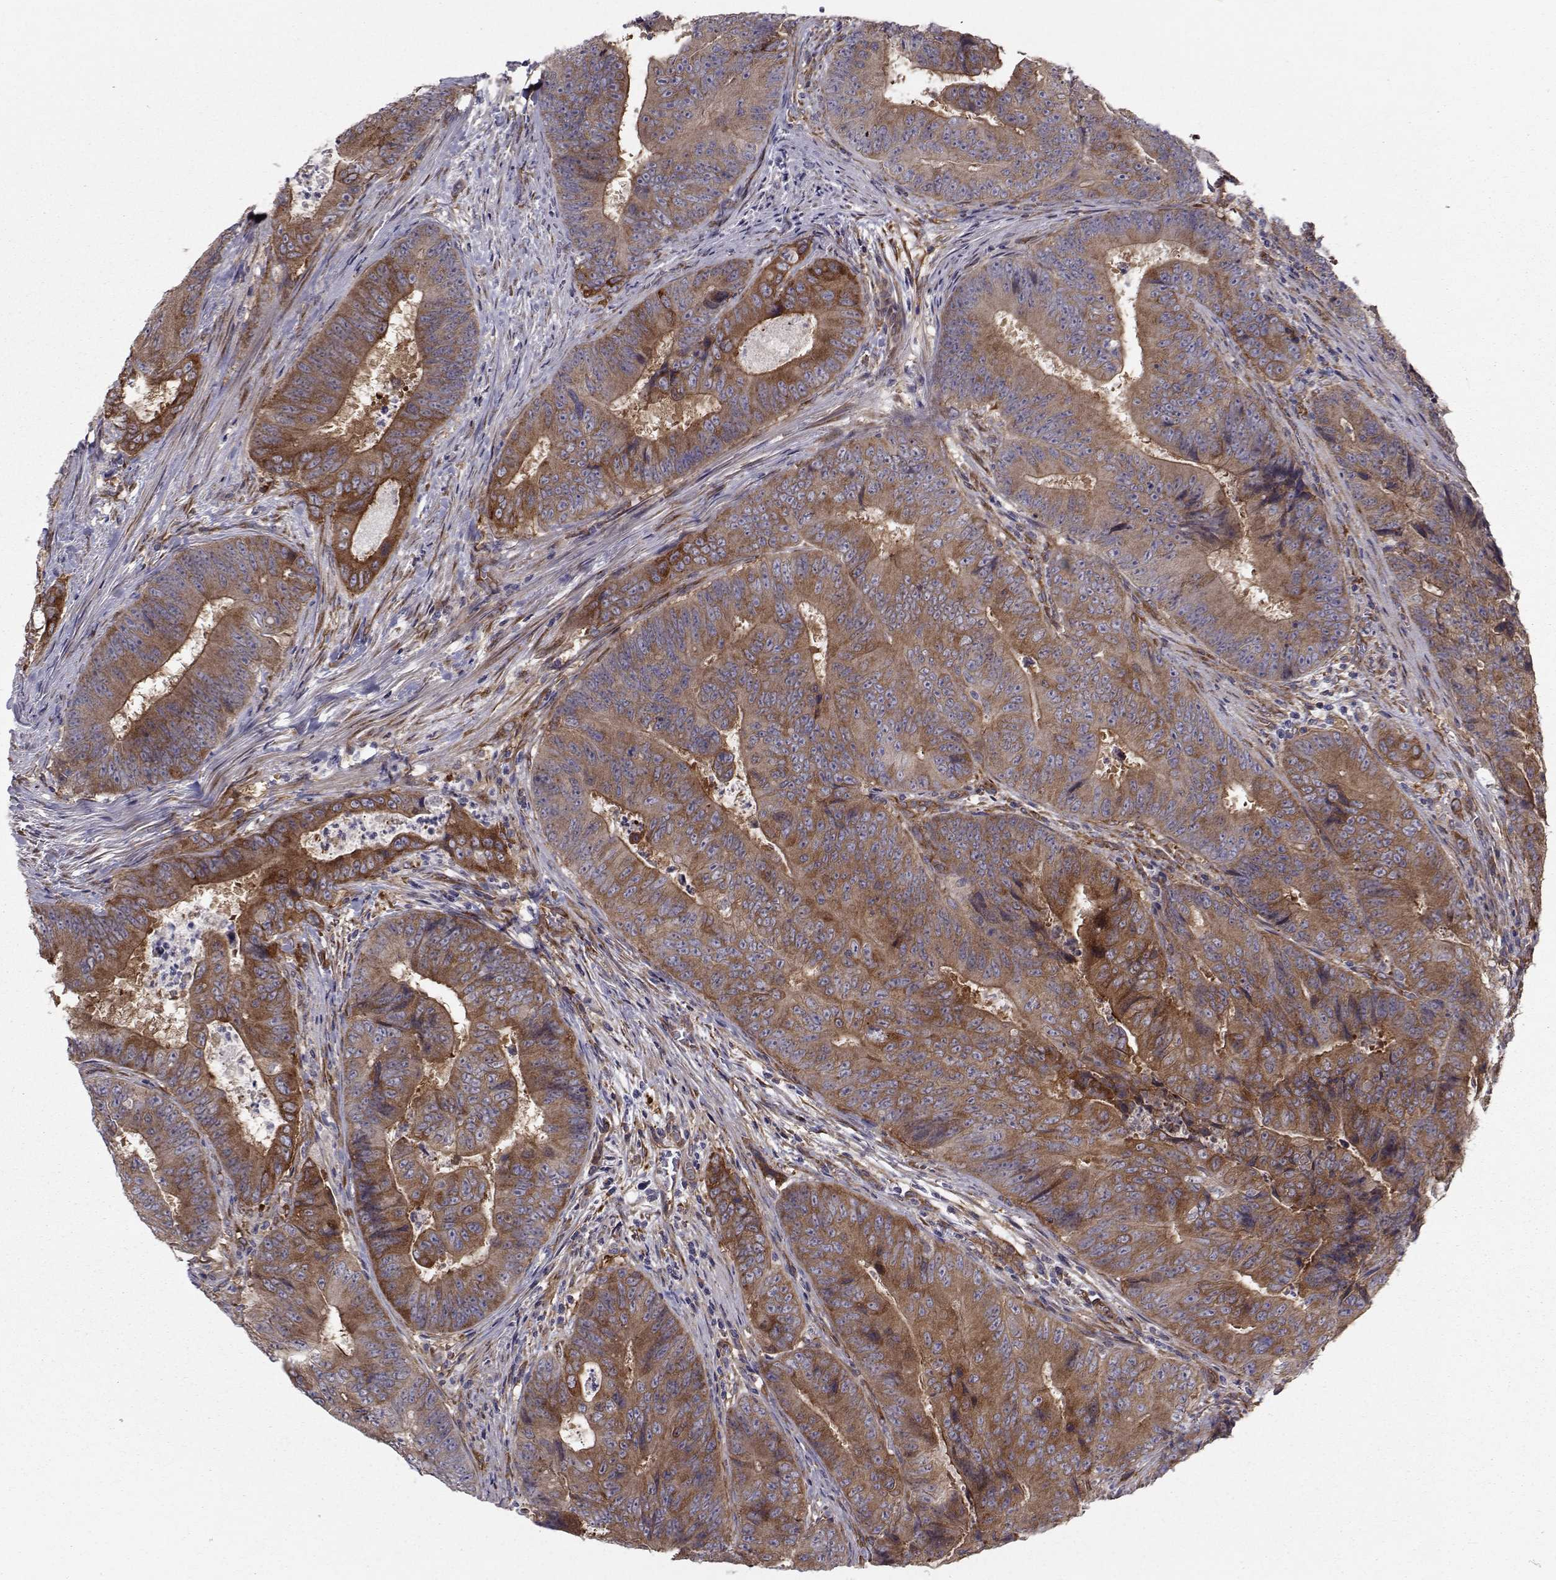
{"staining": {"intensity": "strong", "quantity": ">75%", "location": "cytoplasmic/membranous"}, "tissue": "colorectal cancer", "cell_type": "Tumor cells", "image_type": "cancer", "snomed": [{"axis": "morphology", "description": "Adenocarcinoma, NOS"}, {"axis": "topography", "description": "Colon"}], "caption": "High-magnification brightfield microscopy of colorectal cancer stained with DAB (brown) and counterstained with hematoxylin (blue). tumor cells exhibit strong cytoplasmic/membranous expression is identified in approximately>75% of cells.", "gene": "TRIP10", "patient": {"sex": "female", "age": 48}}